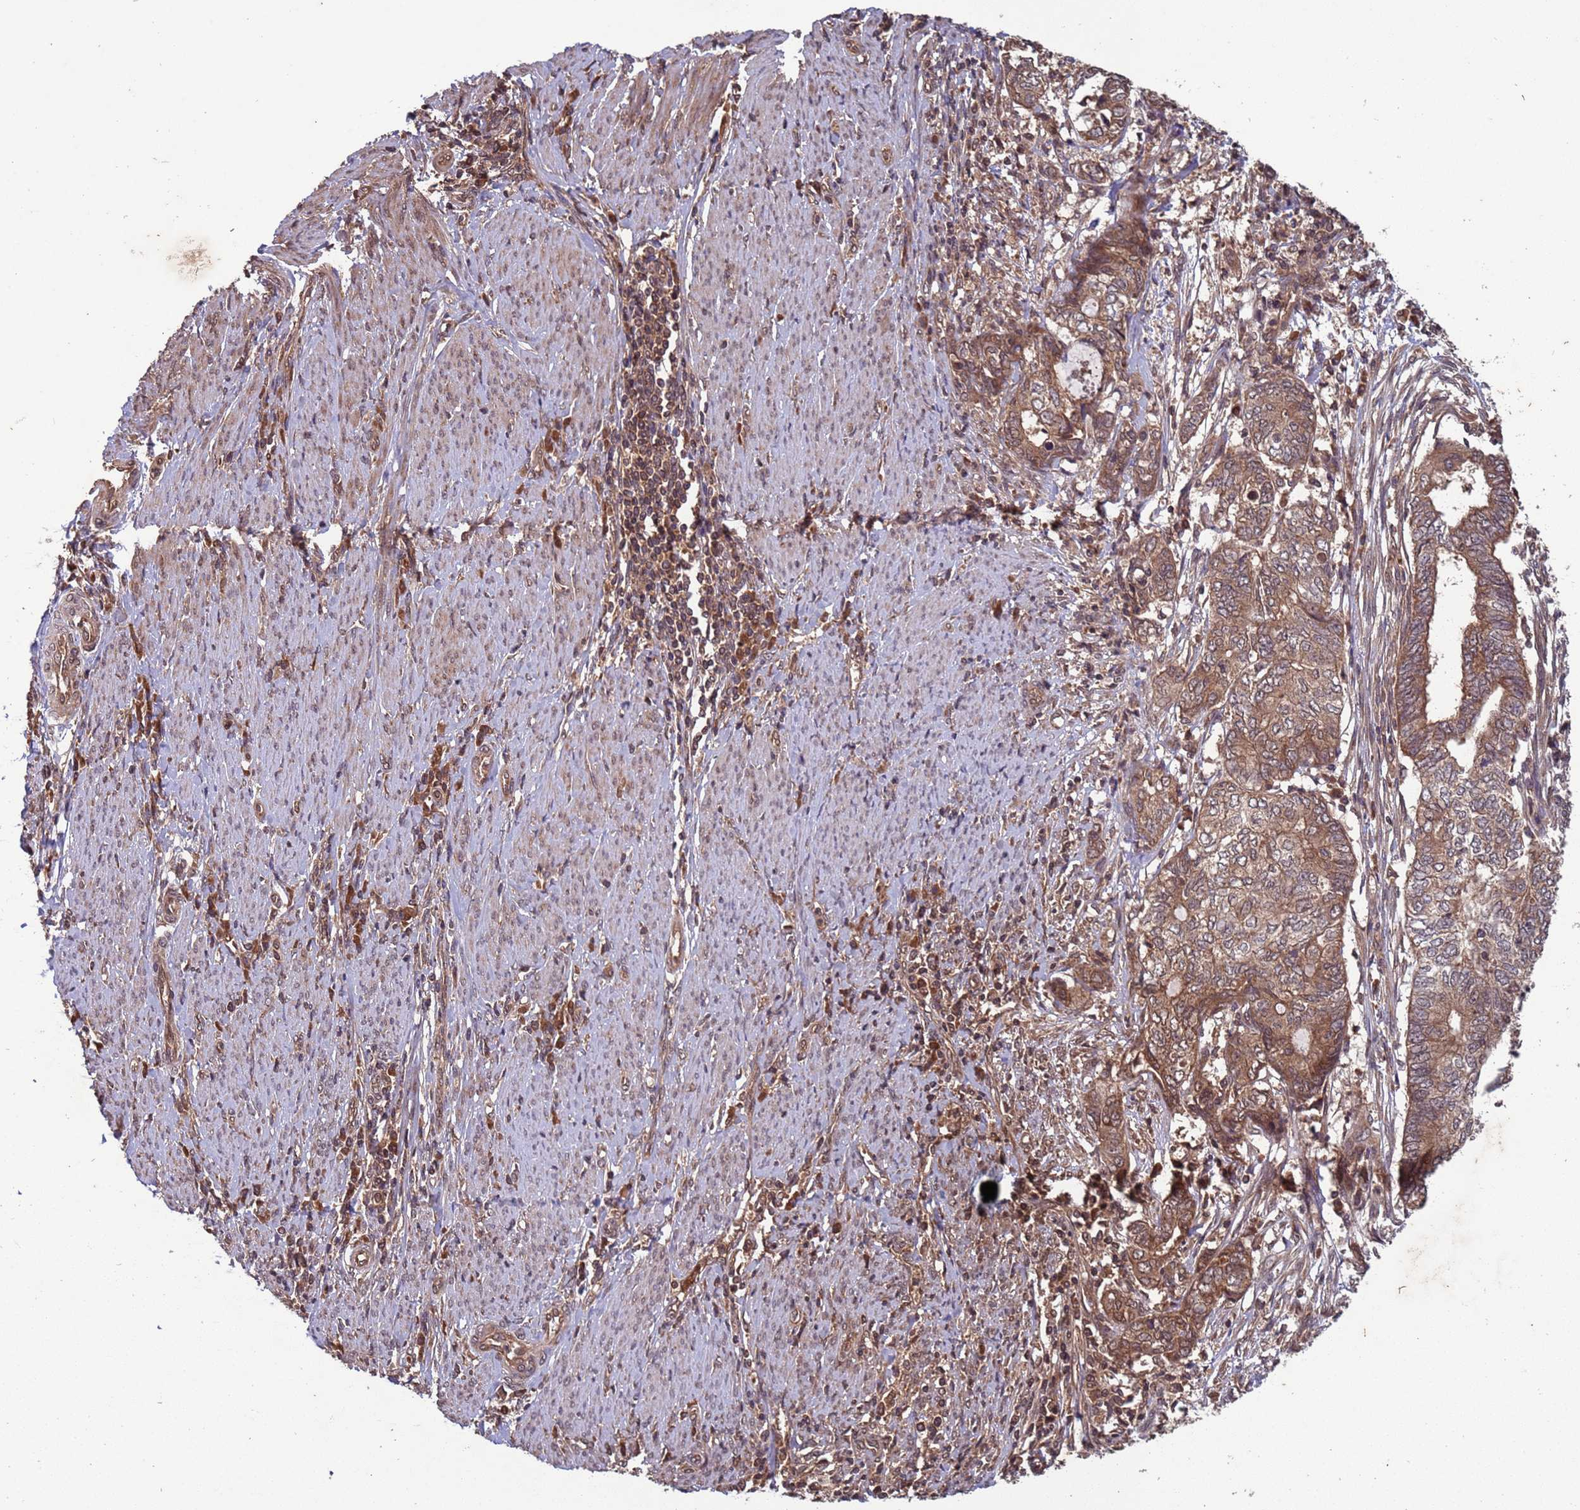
{"staining": {"intensity": "moderate", "quantity": ">75%", "location": "cytoplasmic/membranous,nuclear"}, "tissue": "endometrial cancer", "cell_type": "Tumor cells", "image_type": "cancer", "snomed": [{"axis": "morphology", "description": "Adenocarcinoma, NOS"}, {"axis": "topography", "description": "Uterus"}, {"axis": "topography", "description": "Endometrium"}], "caption": "Protein staining by IHC shows moderate cytoplasmic/membranous and nuclear positivity in approximately >75% of tumor cells in adenocarcinoma (endometrial).", "gene": "ERI1", "patient": {"sex": "female", "age": 70}}